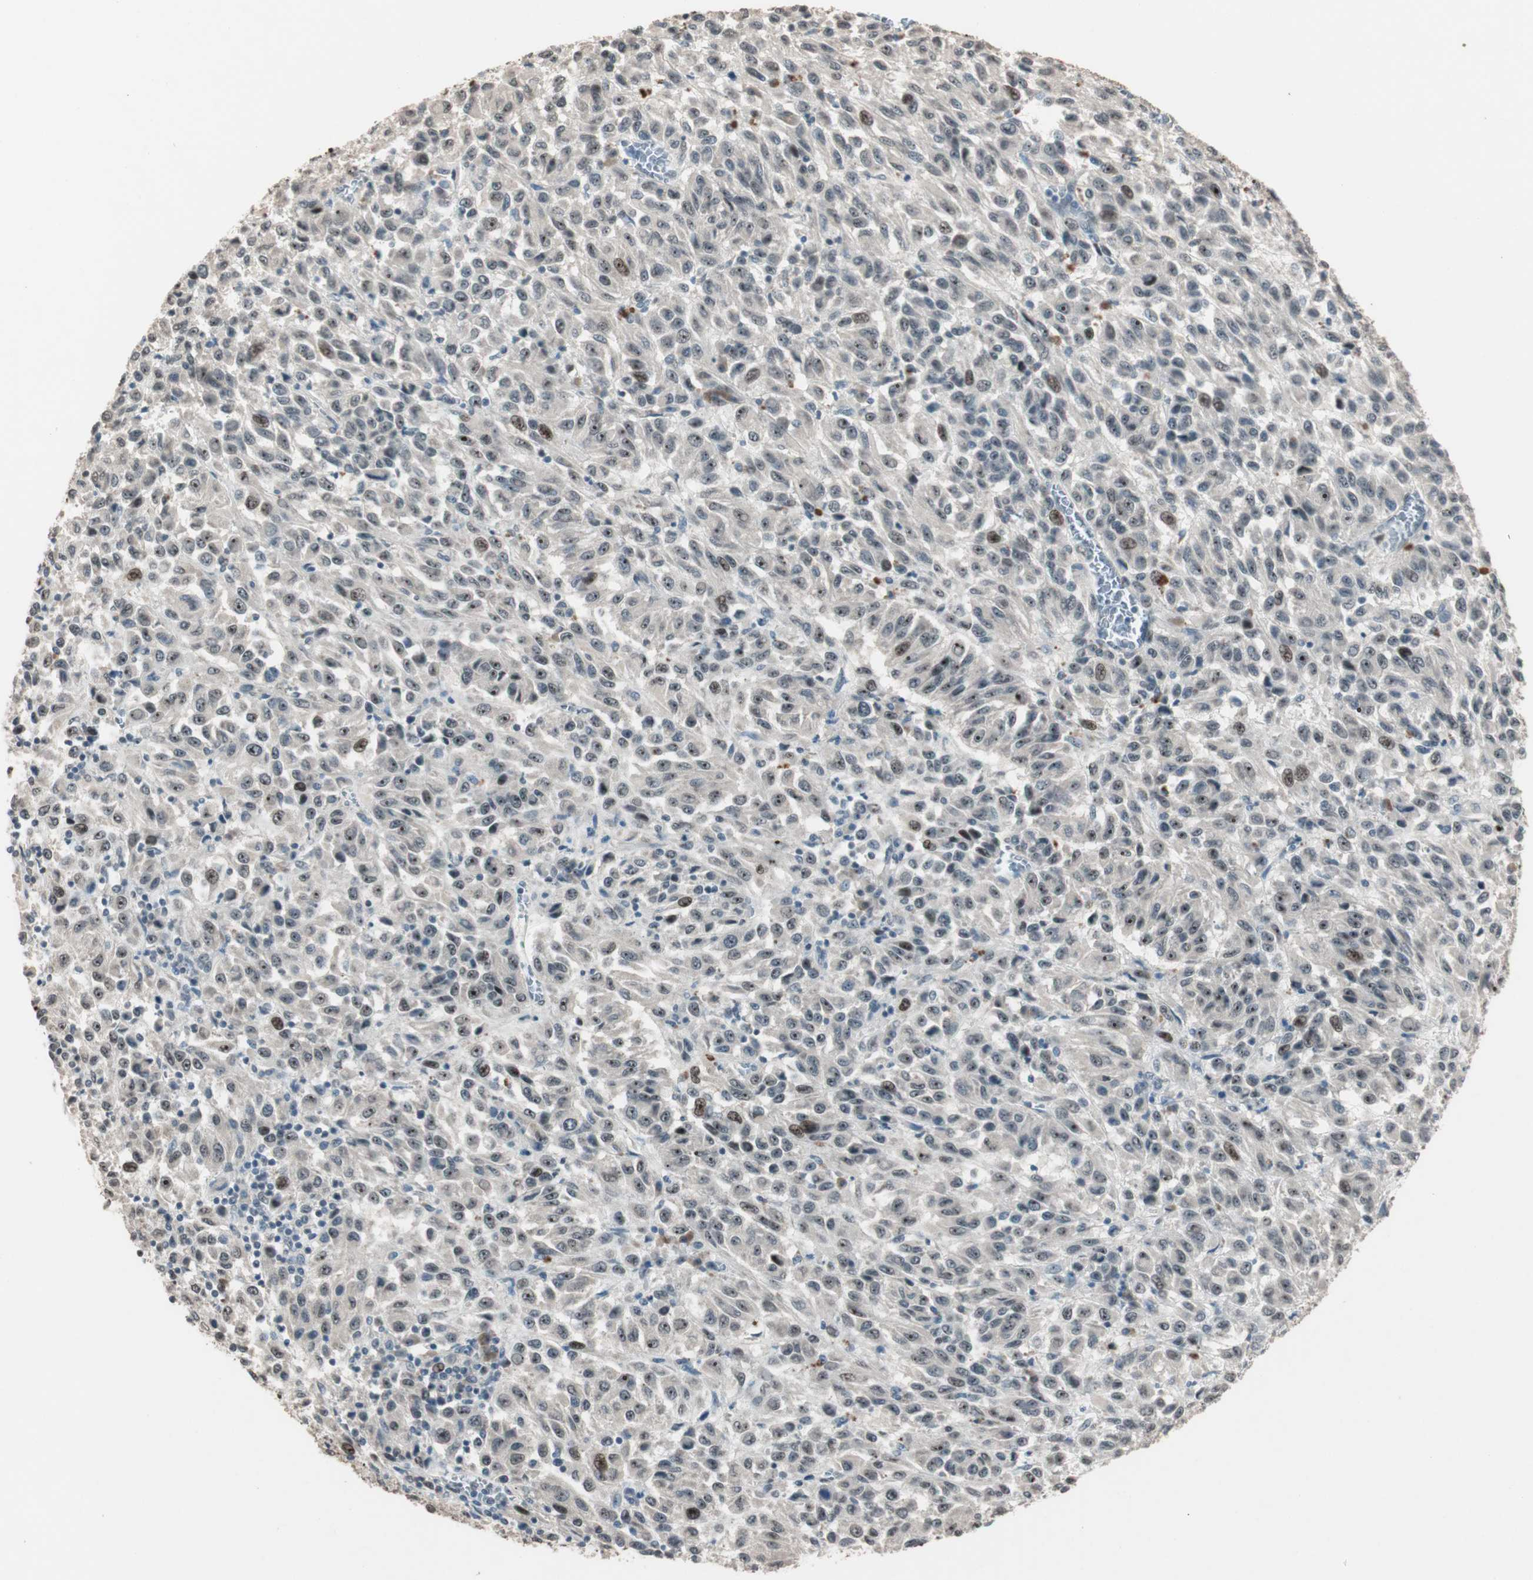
{"staining": {"intensity": "moderate", "quantity": "<25%", "location": "nuclear"}, "tissue": "melanoma", "cell_type": "Tumor cells", "image_type": "cancer", "snomed": [{"axis": "morphology", "description": "Malignant melanoma, Metastatic site"}, {"axis": "topography", "description": "Lung"}], "caption": "A low amount of moderate nuclear positivity is seen in about <25% of tumor cells in malignant melanoma (metastatic site) tissue. Using DAB (brown) and hematoxylin (blue) stains, captured at high magnification using brightfield microscopy.", "gene": "ETV4", "patient": {"sex": "male", "age": 64}}